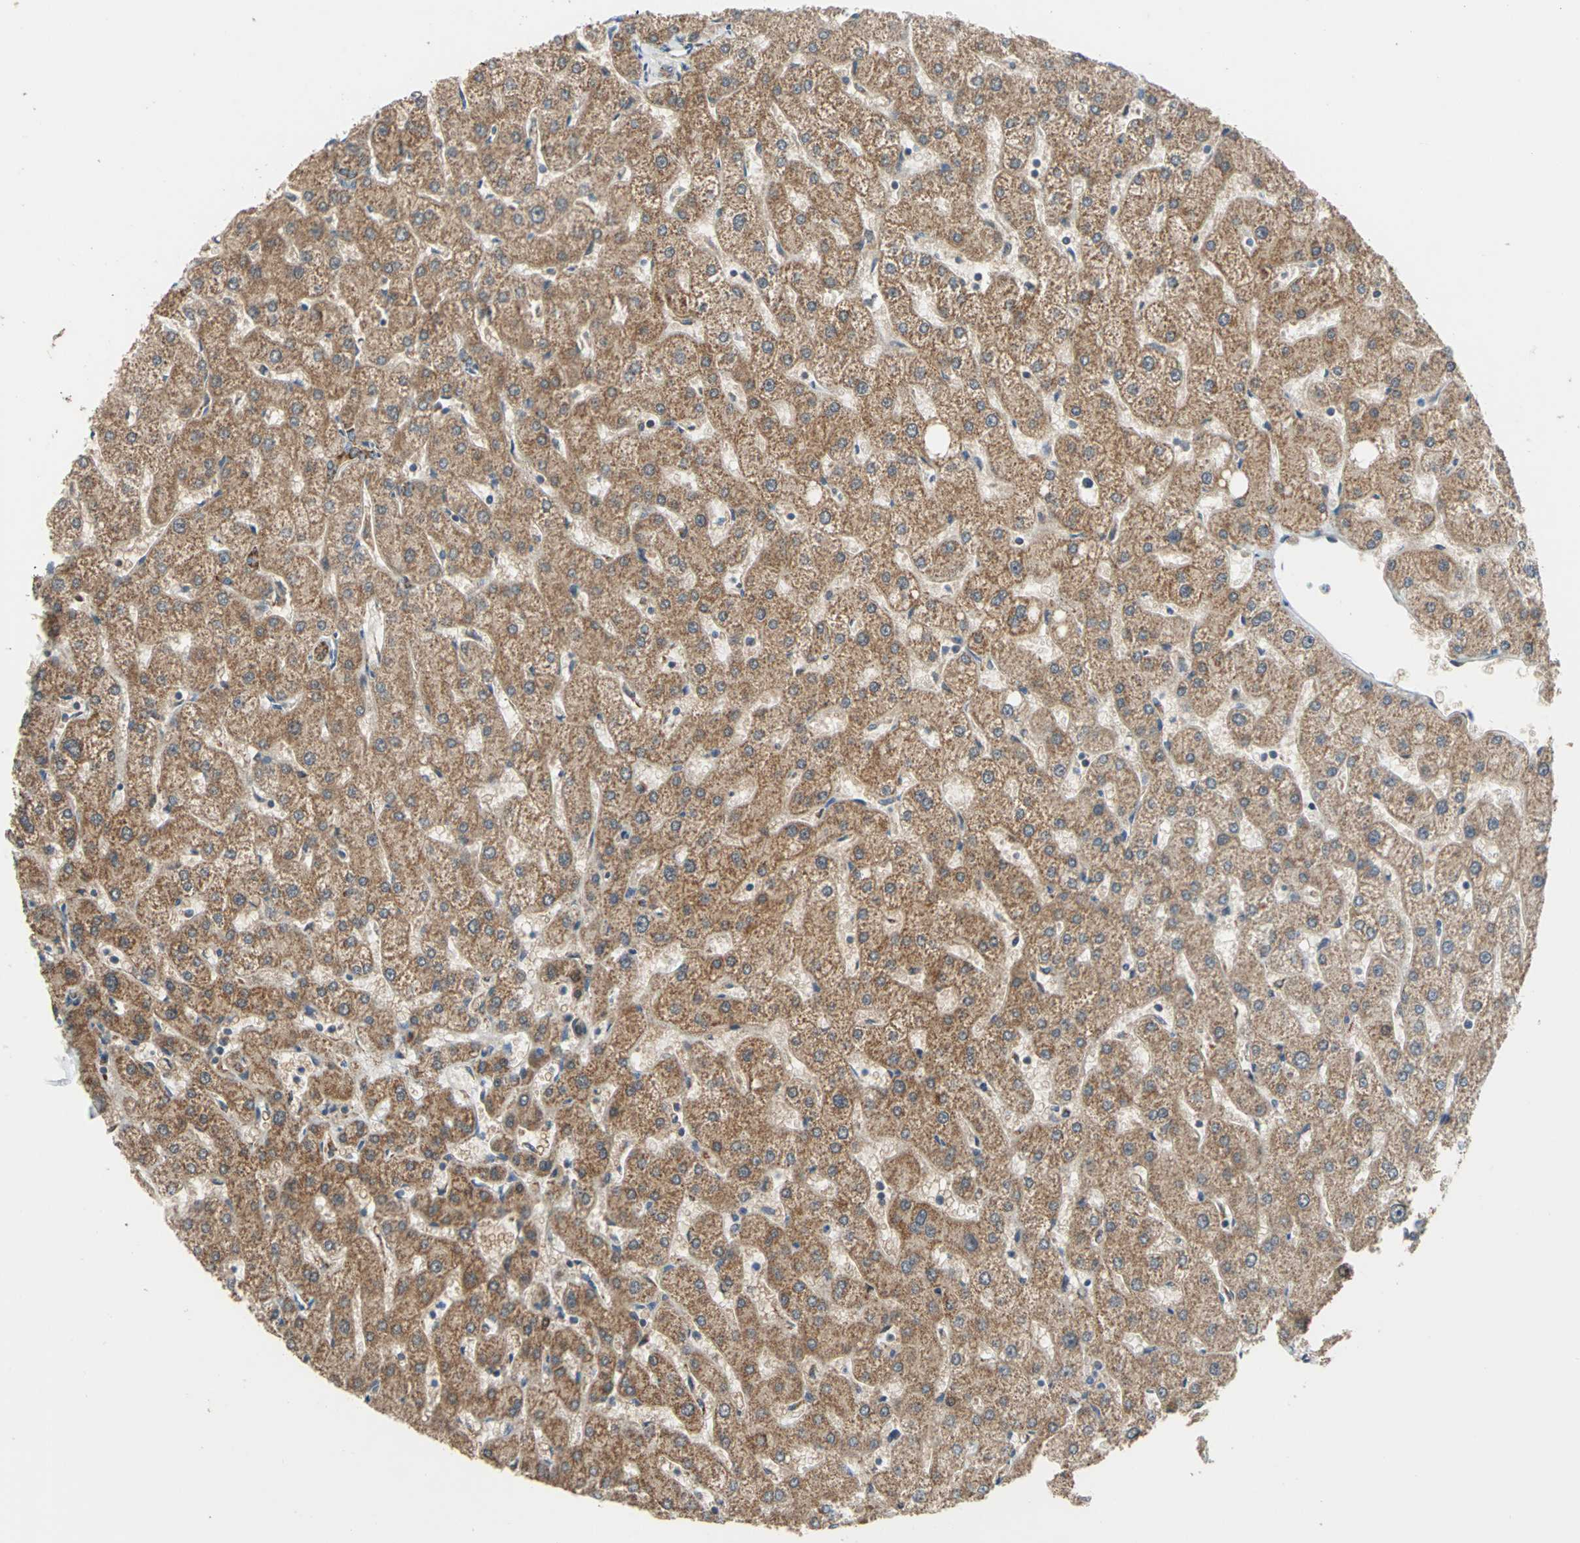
{"staining": {"intensity": "moderate", "quantity": ">75%", "location": "cytoplasmic/membranous"}, "tissue": "liver", "cell_type": "Cholangiocytes", "image_type": "normal", "snomed": [{"axis": "morphology", "description": "Normal tissue, NOS"}, {"axis": "topography", "description": "Liver"}], "caption": "IHC image of normal liver: human liver stained using immunohistochemistry (IHC) reveals medium levels of moderate protein expression localized specifically in the cytoplasmic/membranous of cholangiocytes, appearing as a cytoplasmic/membranous brown color.", "gene": "MRPS22", "patient": {"sex": "male", "age": 67}}